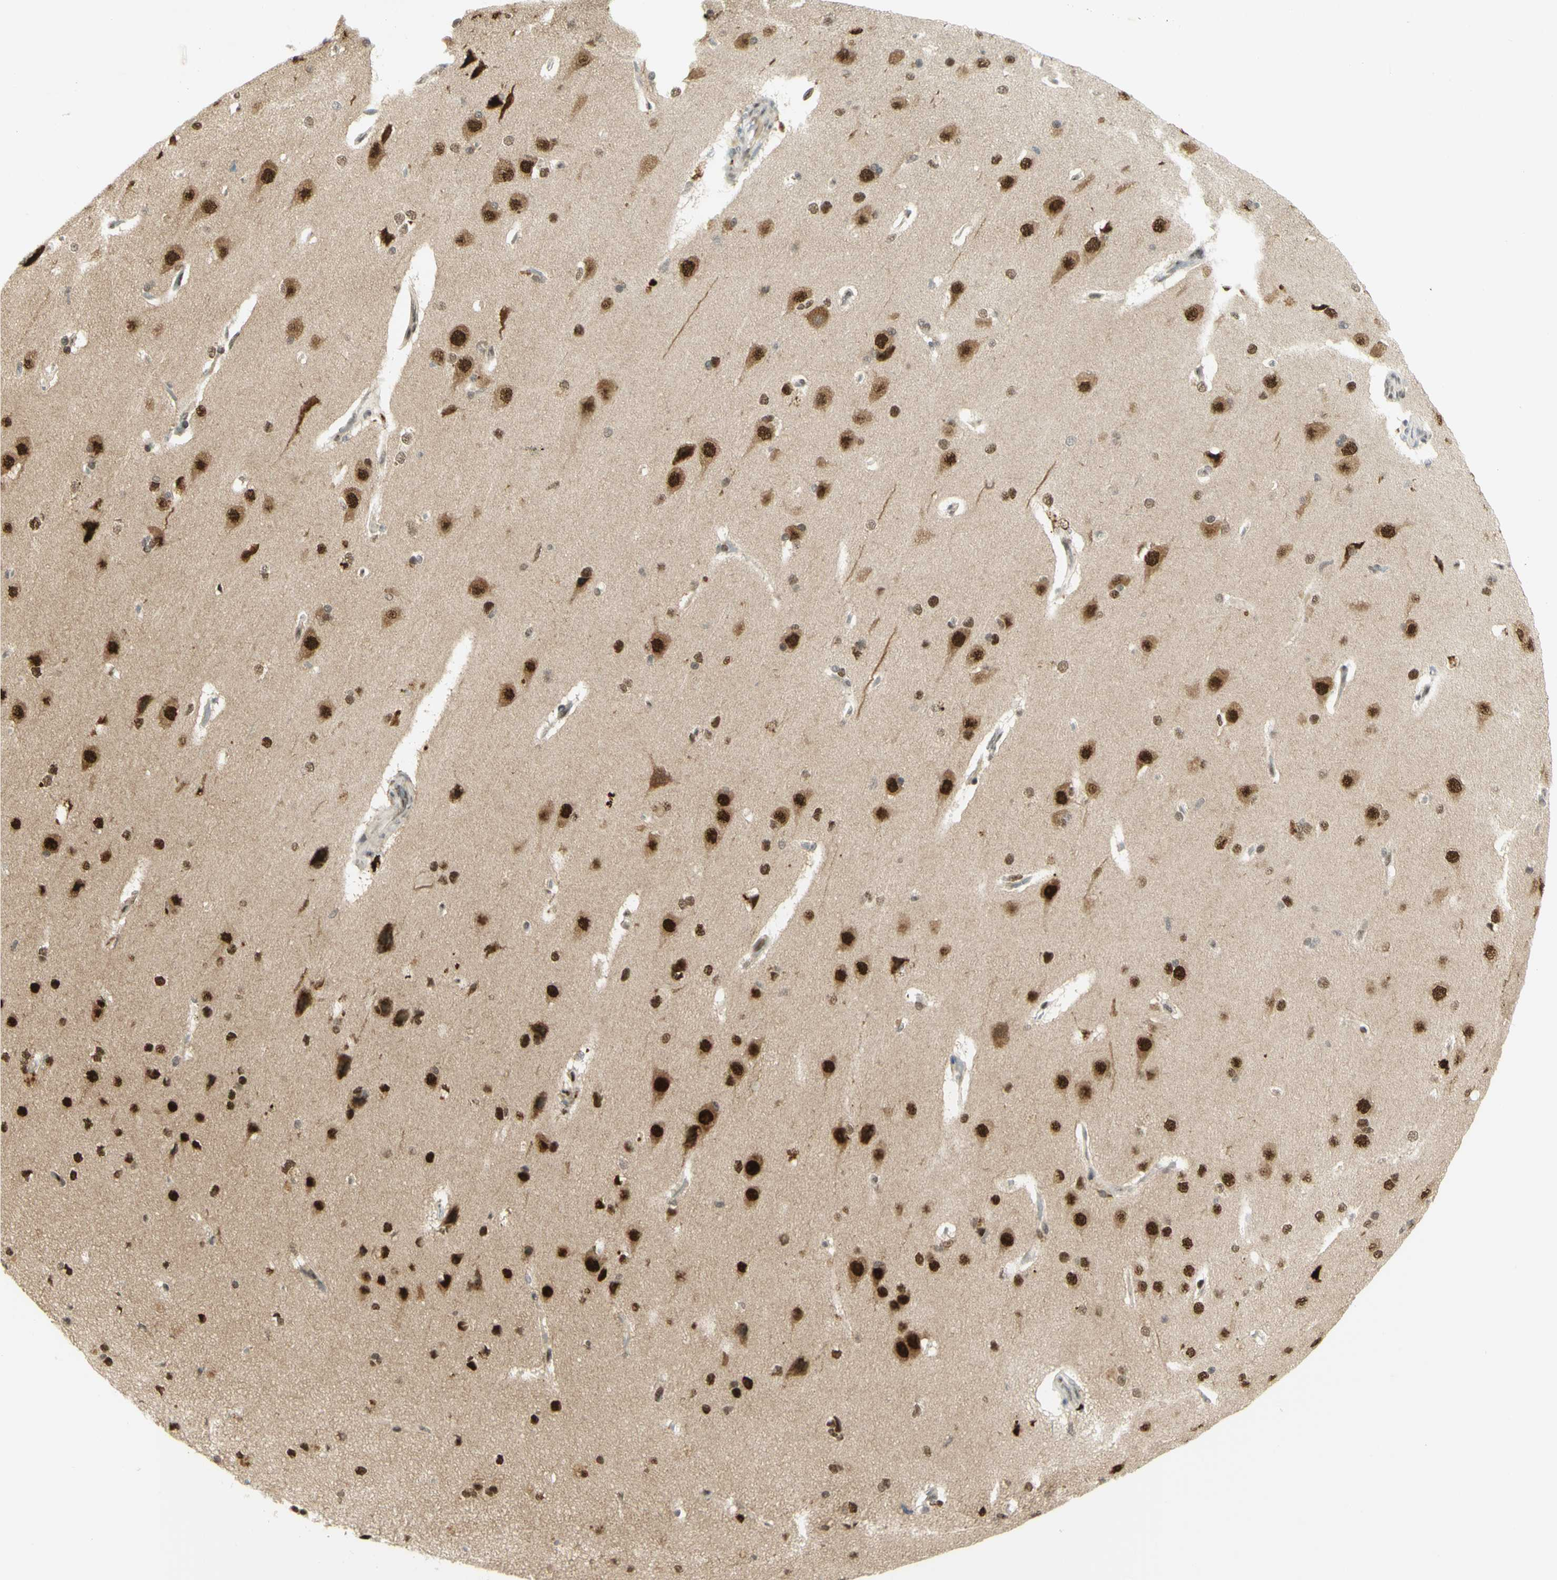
{"staining": {"intensity": "weak", "quantity": "25%-75%", "location": "cytoplasmic/membranous,nuclear"}, "tissue": "cerebral cortex", "cell_type": "Endothelial cells", "image_type": "normal", "snomed": [{"axis": "morphology", "description": "Normal tissue, NOS"}, {"axis": "topography", "description": "Cerebral cortex"}], "caption": "Cerebral cortex stained for a protein (brown) reveals weak cytoplasmic/membranous,nuclear positive positivity in approximately 25%-75% of endothelial cells.", "gene": "DDX1", "patient": {"sex": "male", "age": 62}}